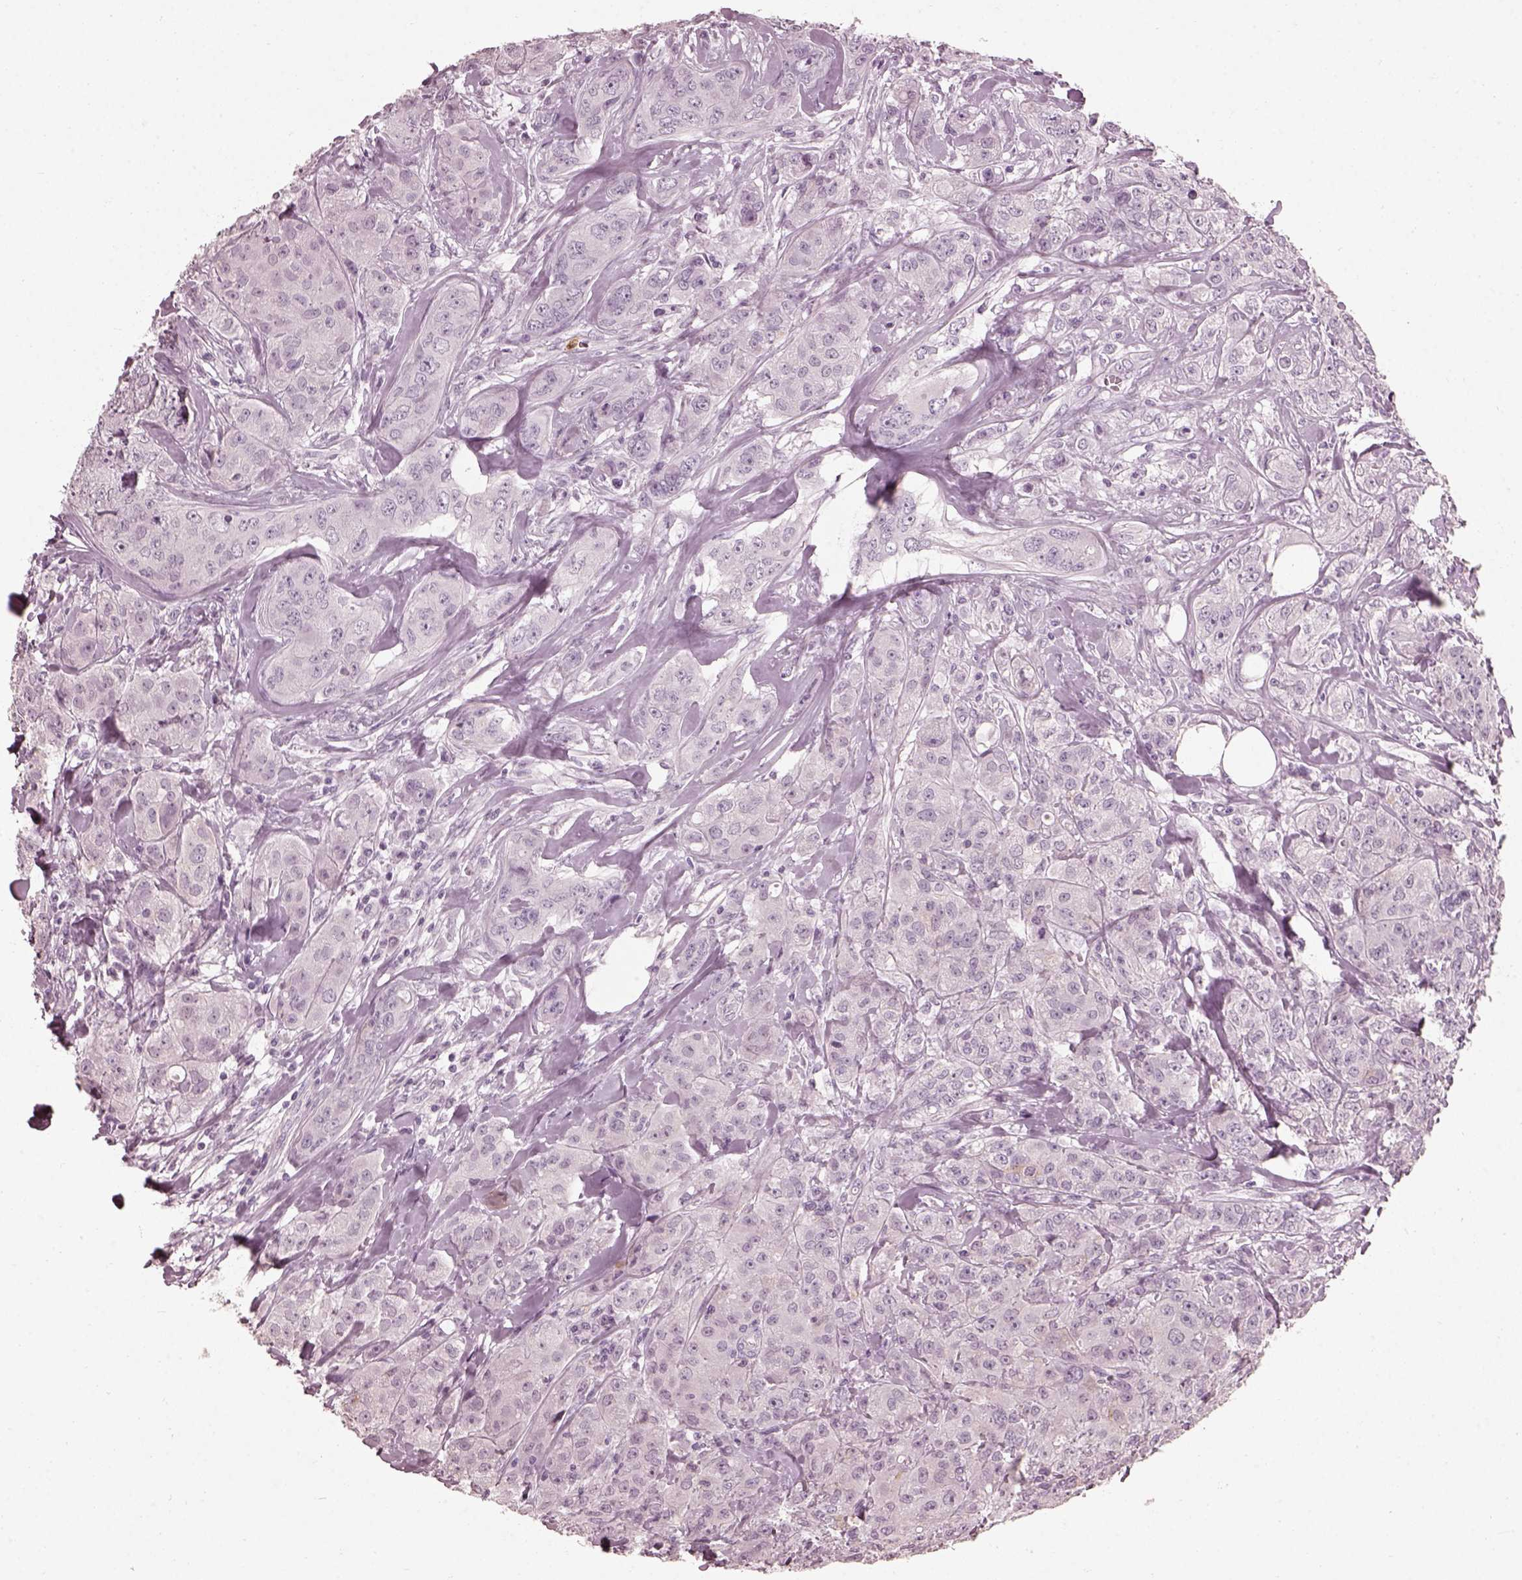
{"staining": {"intensity": "negative", "quantity": "none", "location": "none"}, "tissue": "breast cancer", "cell_type": "Tumor cells", "image_type": "cancer", "snomed": [{"axis": "morphology", "description": "Duct carcinoma"}, {"axis": "topography", "description": "Breast"}], "caption": "This is an immunohistochemistry (IHC) micrograph of human breast cancer. There is no expression in tumor cells.", "gene": "FUT4", "patient": {"sex": "female", "age": 43}}